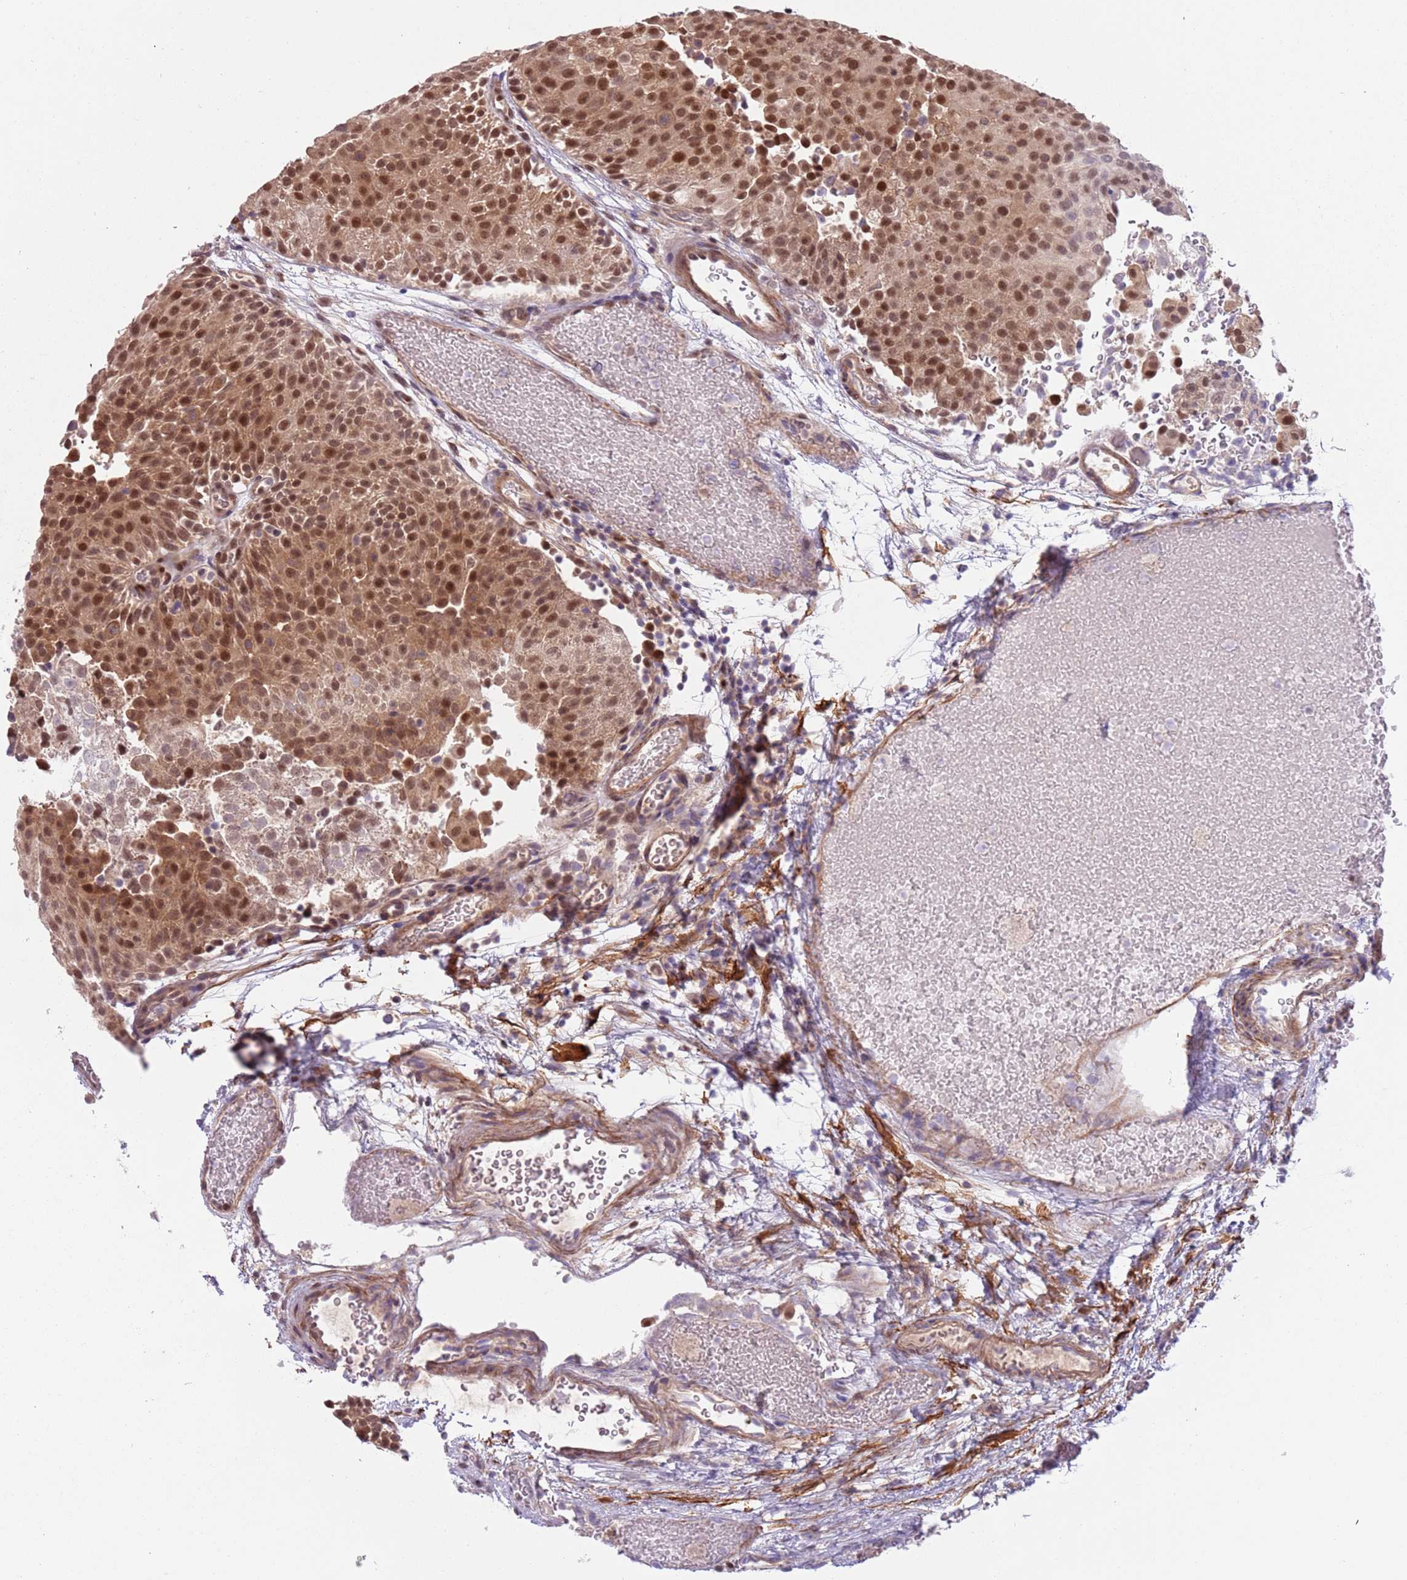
{"staining": {"intensity": "moderate", "quantity": ">75%", "location": "cytoplasmic/membranous,nuclear"}, "tissue": "urothelial cancer", "cell_type": "Tumor cells", "image_type": "cancer", "snomed": [{"axis": "morphology", "description": "Urothelial carcinoma, Low grade"}, {"axis": "topography", "description": "Urinary bladder"}], "caption": "Tumor cells exhibit moderate cytoplasmic/membranous and nuclear staining in about >75% of cells in low-grade urothelial carcinoma.", "gene": "RMND5B", "patient": {"sex": "male", "age": 78}}